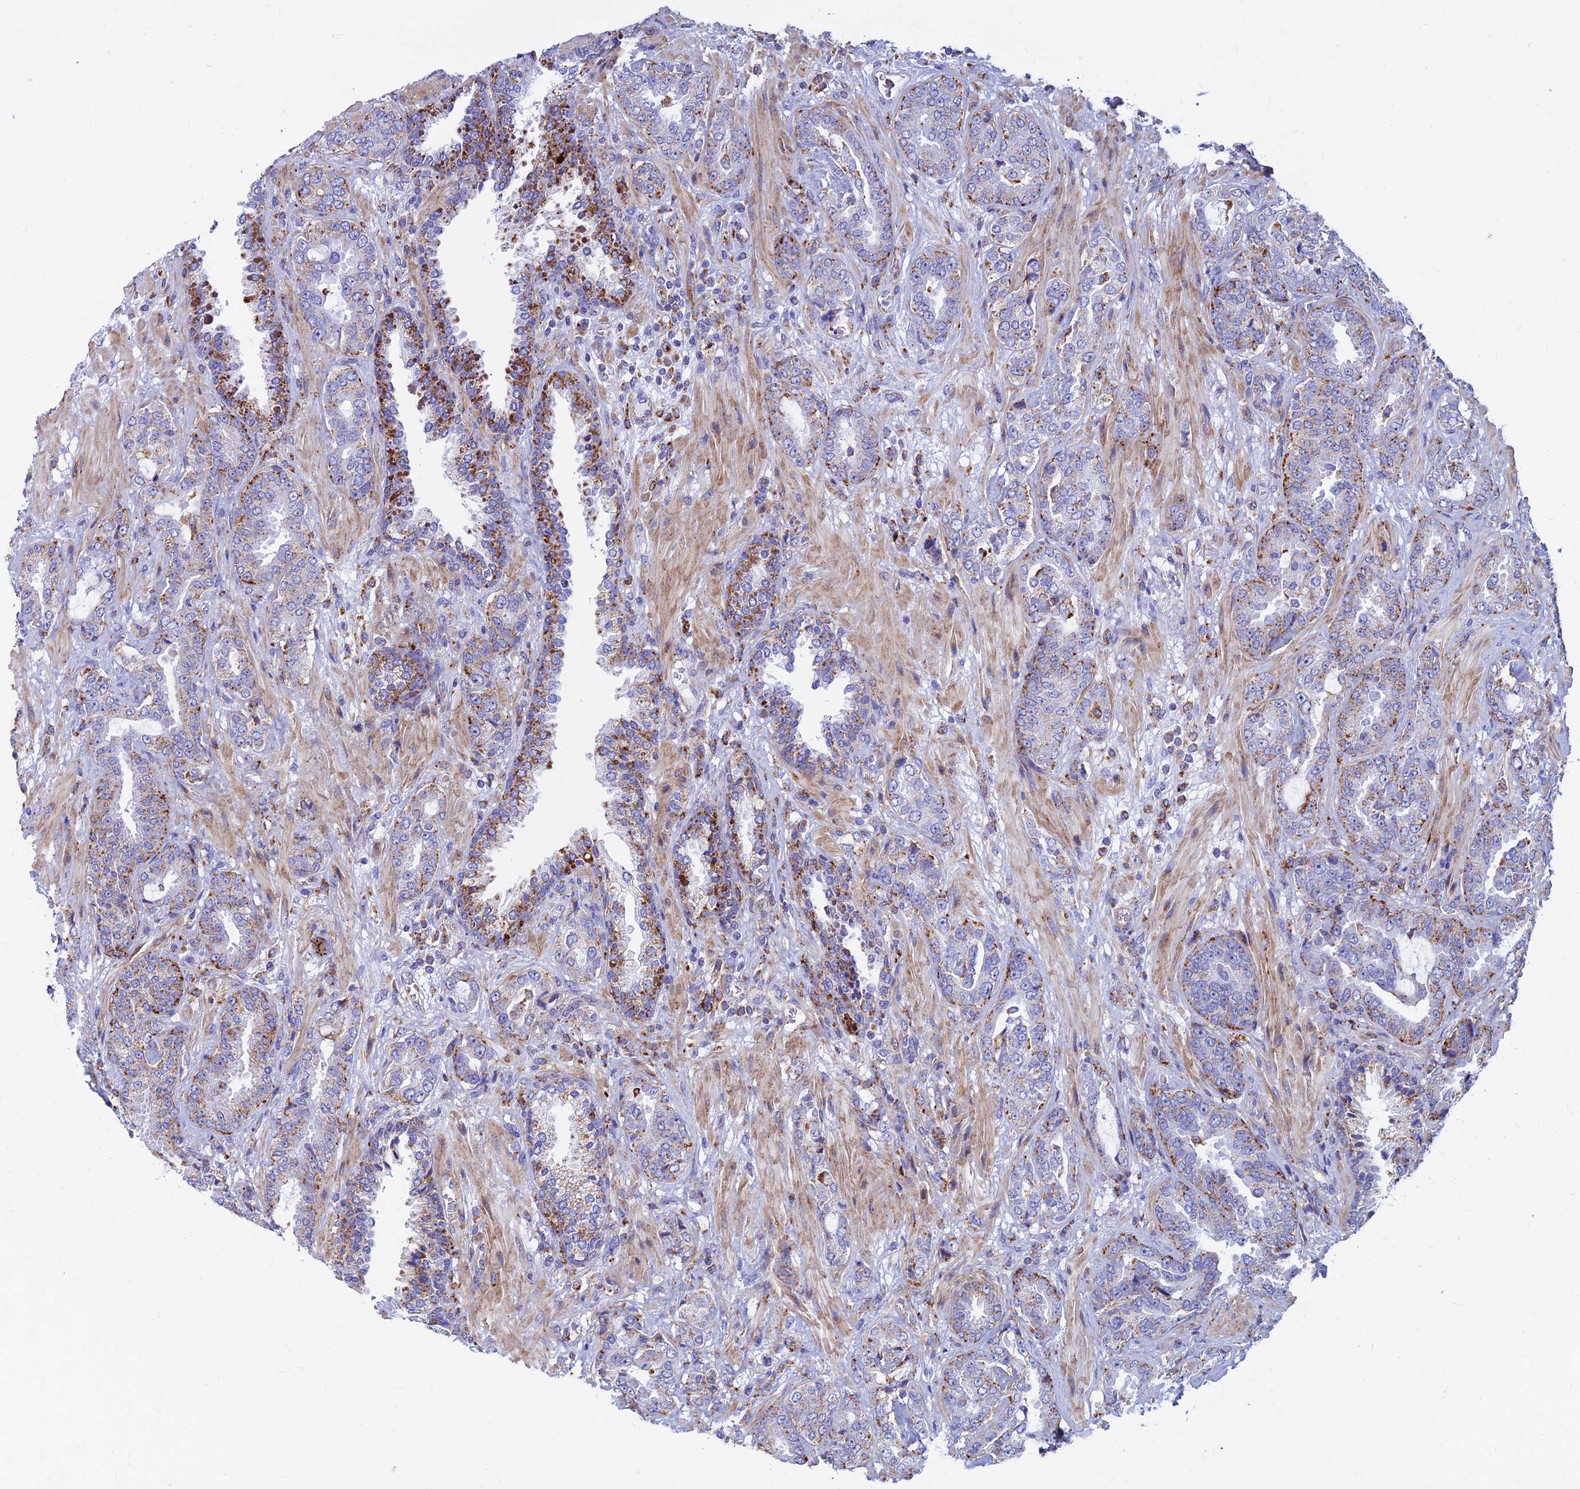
{"staining": {"intensity": "moderate", "quantity": "25%-75%", "location": "cytoplasmic/membranous"}, "tissue": "prostate cancer", "cell_type": "Tumor cells", "image_type": "cancer", "snomed": [{"axis": "morphology", "description": "Adenocarcinoma, High grade"}, {"axis": "topography", "description": "Prostate"}], "caption": "A medium amount of moderate cytoplasmic/membranous expression is appreciated in approximately 25%-75% of tumor cells in prostate cancer (adenocarcinoma (high-grade)) tissue. The staining was performed using DAB to visualize the protein expression in brown, while the nuclei were stained in blue with hematoxylin (Magnification: 20x).", "gene": "SPNS1", "patient": {"sex": "male", "age": 71}}